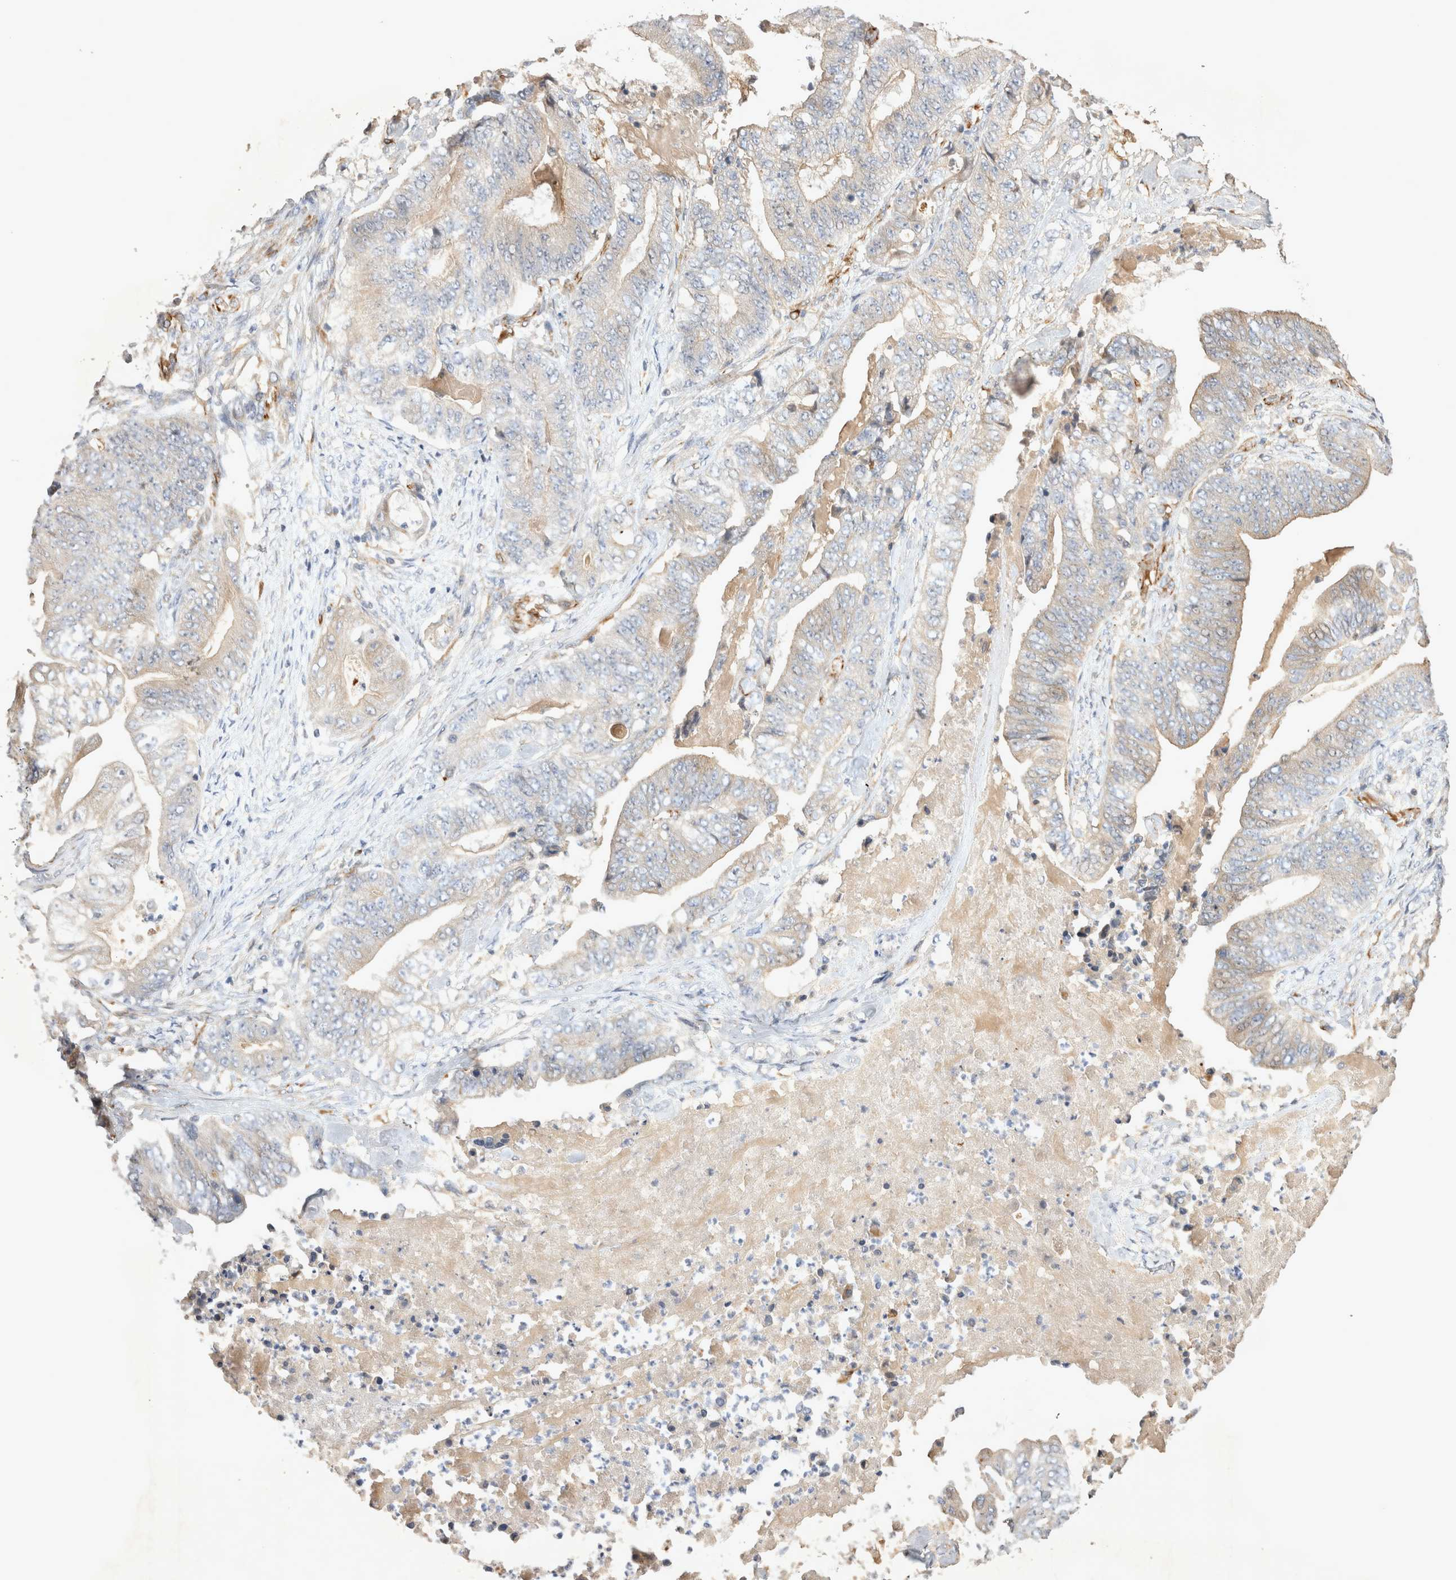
{"staining": {"intensity": "weak", "quantity": "<25%", "location": "cytoplasmic/membranous"}, "tissue": "stomach cancer", "cell_type": "Tumor cells", "image_type": "cancer", "snomed": [{"axis": "morphology", "description": "Adenocarcinoma, NOS"}, {"axis": "topography", "description": "Stomach"}], "caption": "IHC of human stomach cancer (adenocarcinoma) displays no positivity in tumor cells. (Stains: DAB immunohistochemistry with hematoxylin counter stain, Microscopy: brightfield microscopy at high magnification).", "gene": "NMU", "patient": {"sex": "female", "age": 73}}